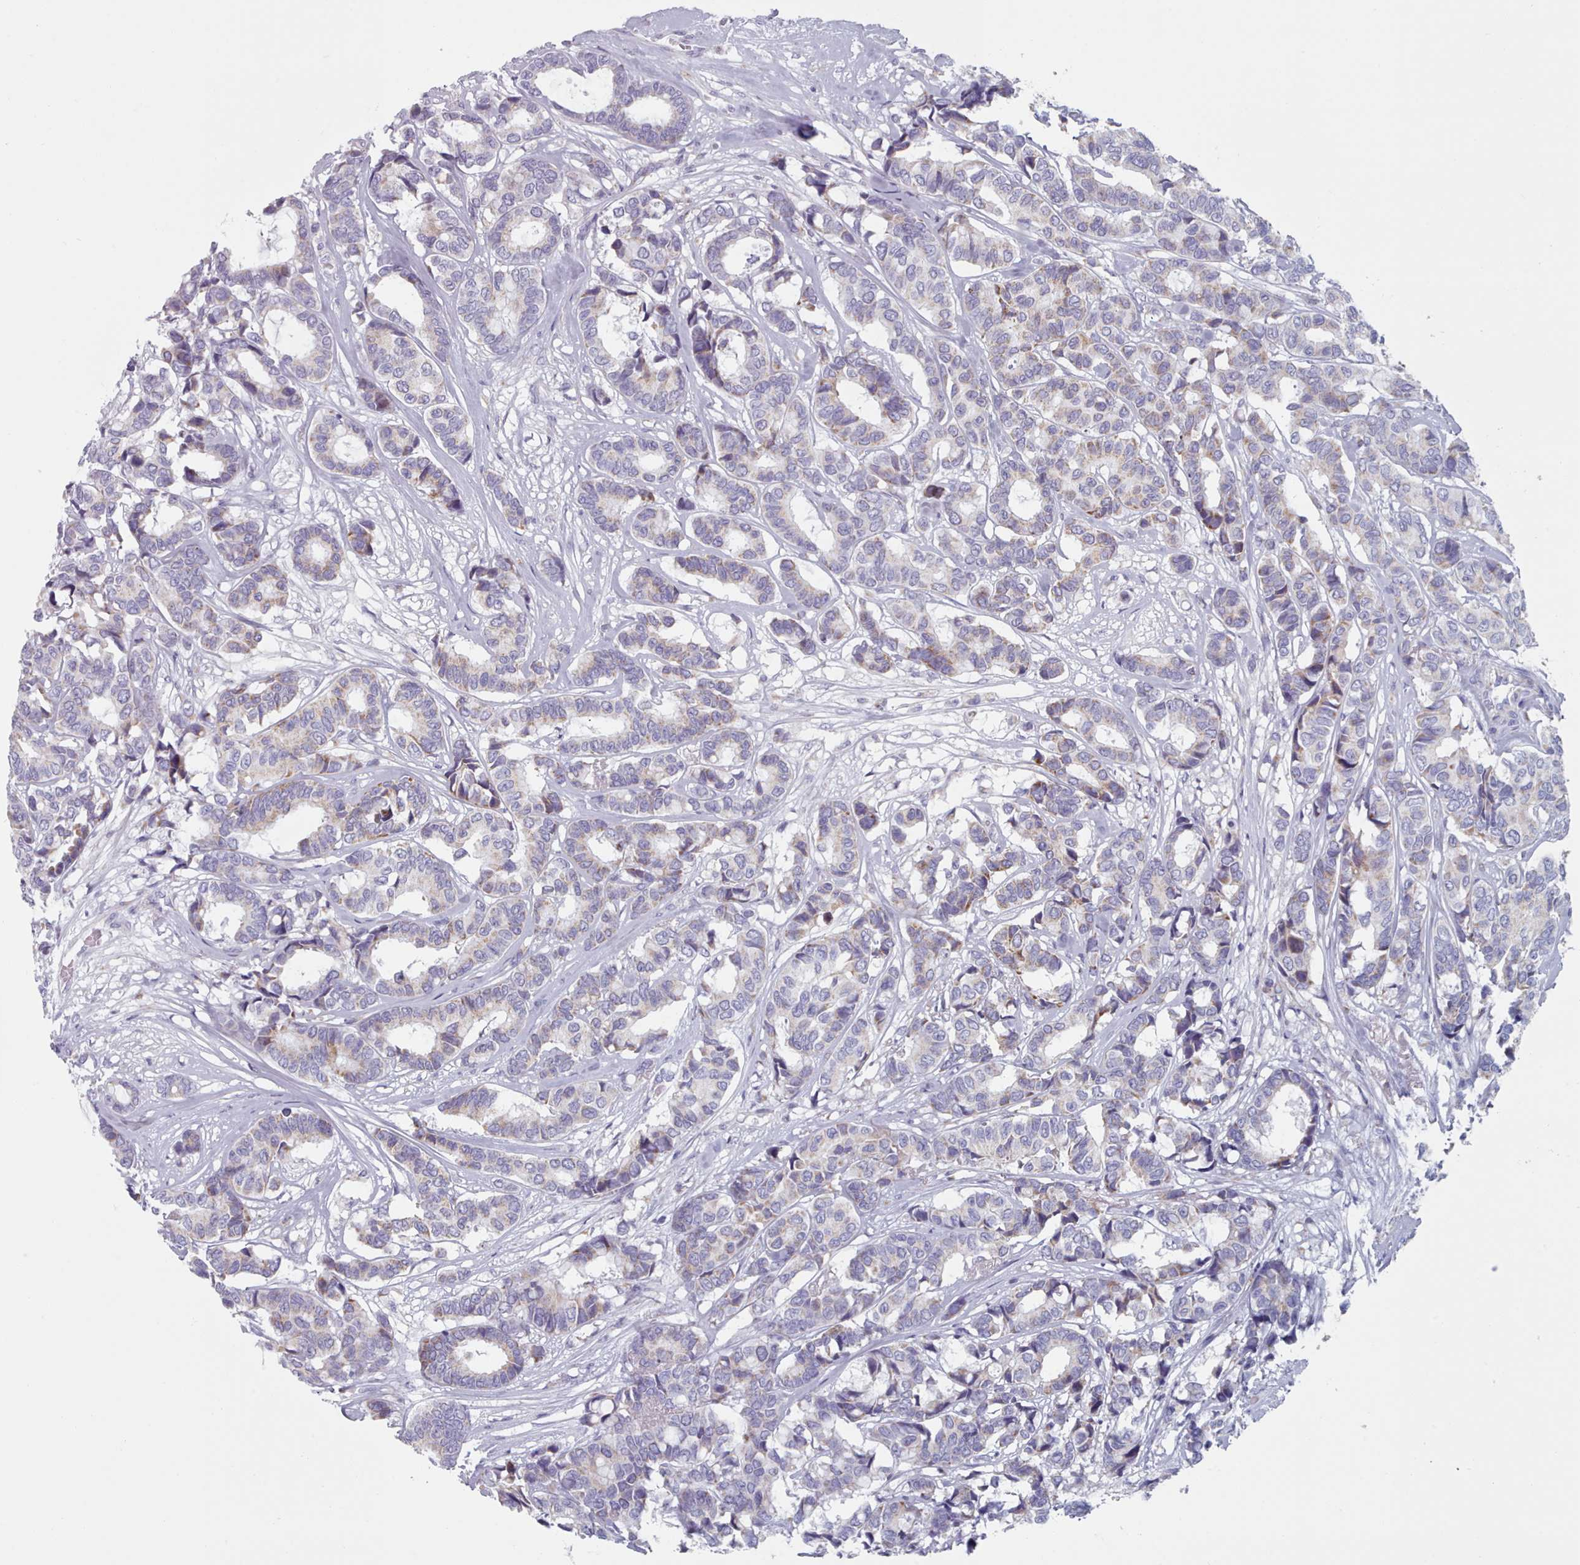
{"staining": {"intensity": "weak", "quantity": "25%-75%", "location": "cytoplasmic/membranous"}, "tissue": "breast cancer", "cell_type": "Tumor cells", "image_type": "cancer", "snomed": [{"axis": "morphology", "description": "Duct carcinoma"}, {"axis": "topography", "description": "Breast"}], "caption": "Immunohistochemistry (IHC) image of breast cancer stained for a protein (brown), which reveals low levels of weak cytoplasmic/membranous staining in about 25%-75% of tumor cells.", "gene": "FAM170B", "patient": {"sex": "female", "age": 87}}